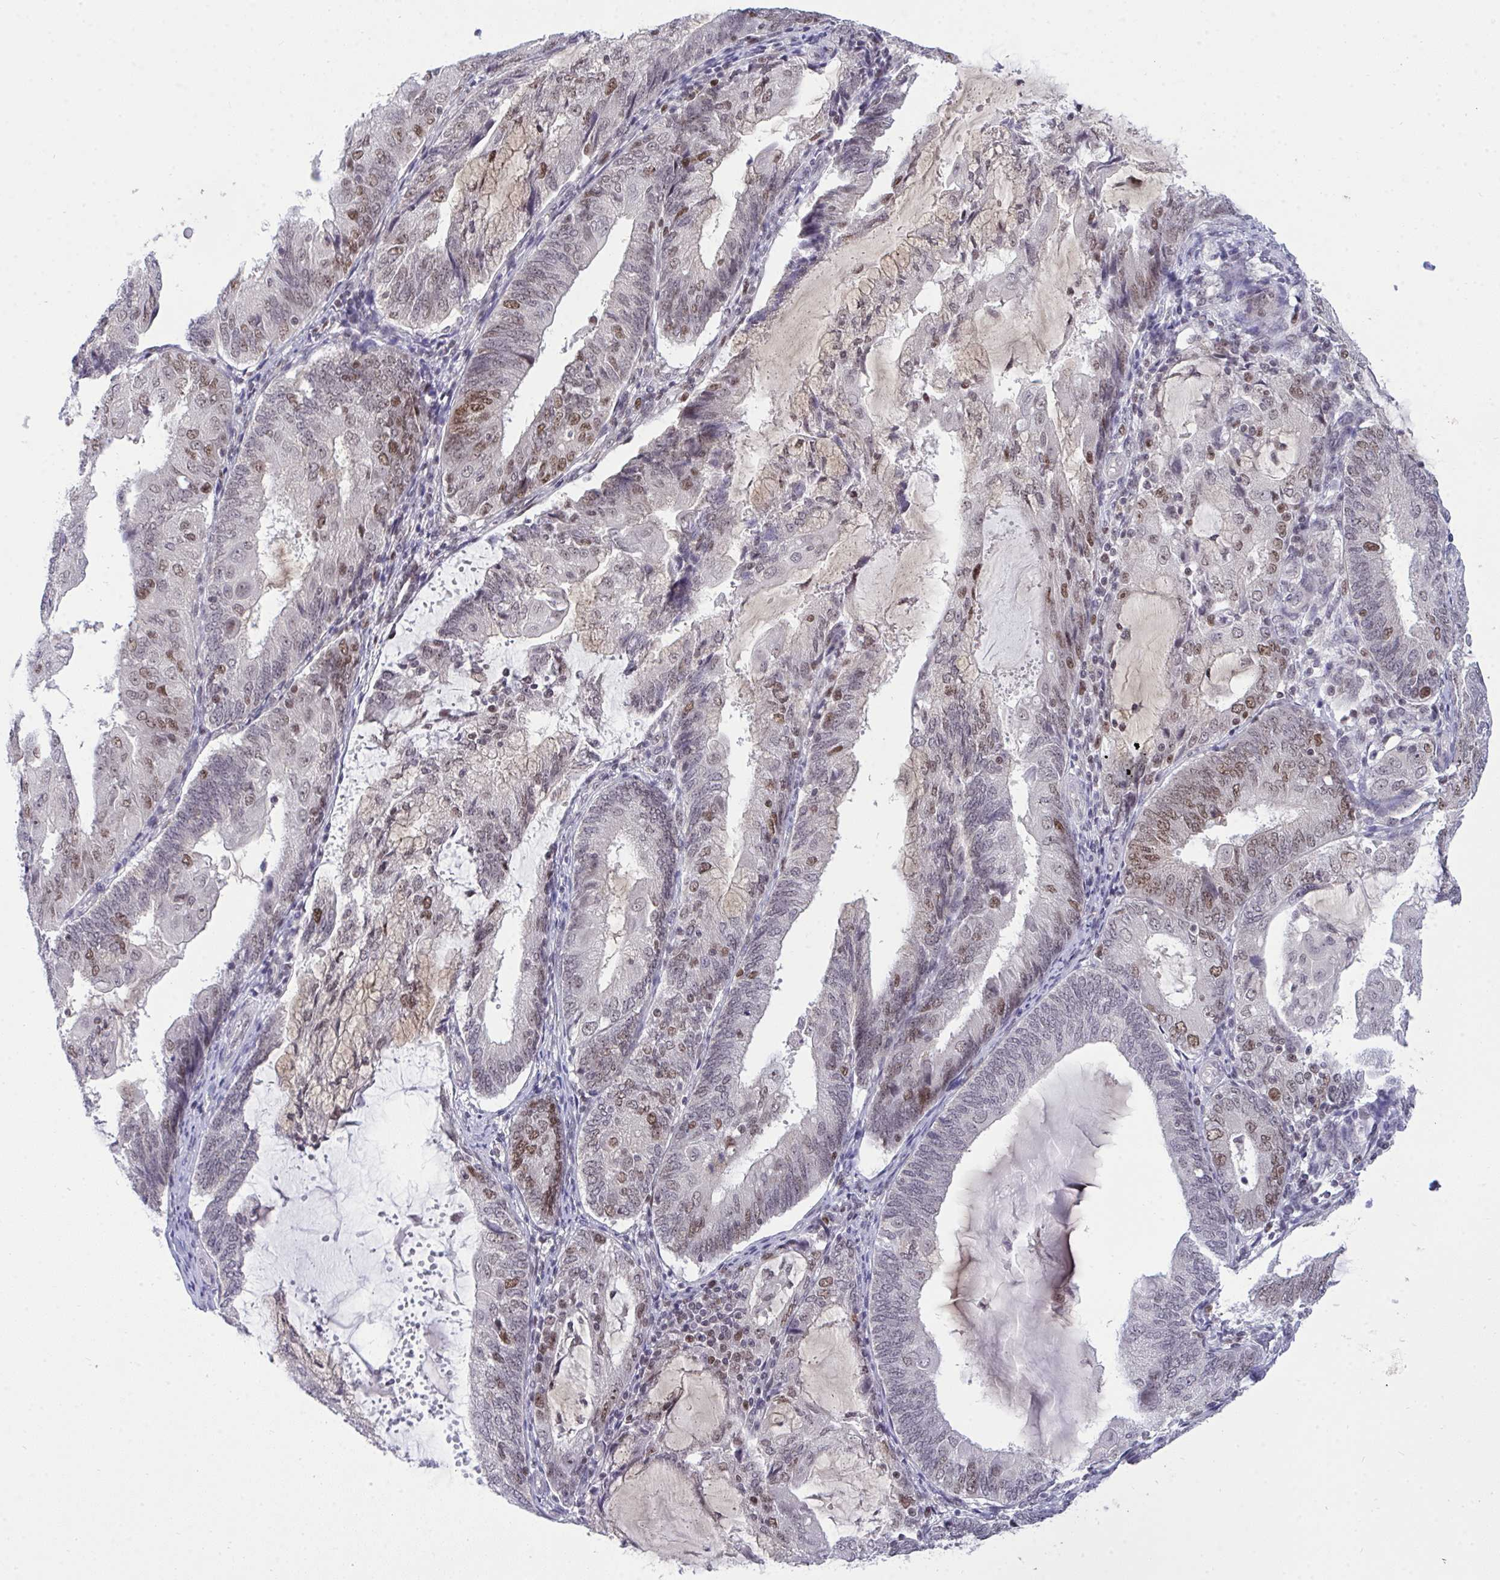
{"staining": {"intensity": "weak", "quantity": "<25%", "location": "nuclear"}, "tissue": "endometrial cancer", "cell_type": "Tumor cells", "image_type": "cancer", "snomed": [{"axis": "morphology", "description": "Adenocarcinoma, NOS"}, {"axis": "topography", "description": "Endometrium"}], "caption": "The immunohistochemistry histopathology image has no significant expression in tumor cells of adenocarcinoma (endometrial) tissue. Nuclei are stained in blue.", "gene": "RFC4", "patient": {"sex": "female", "age": 81}}